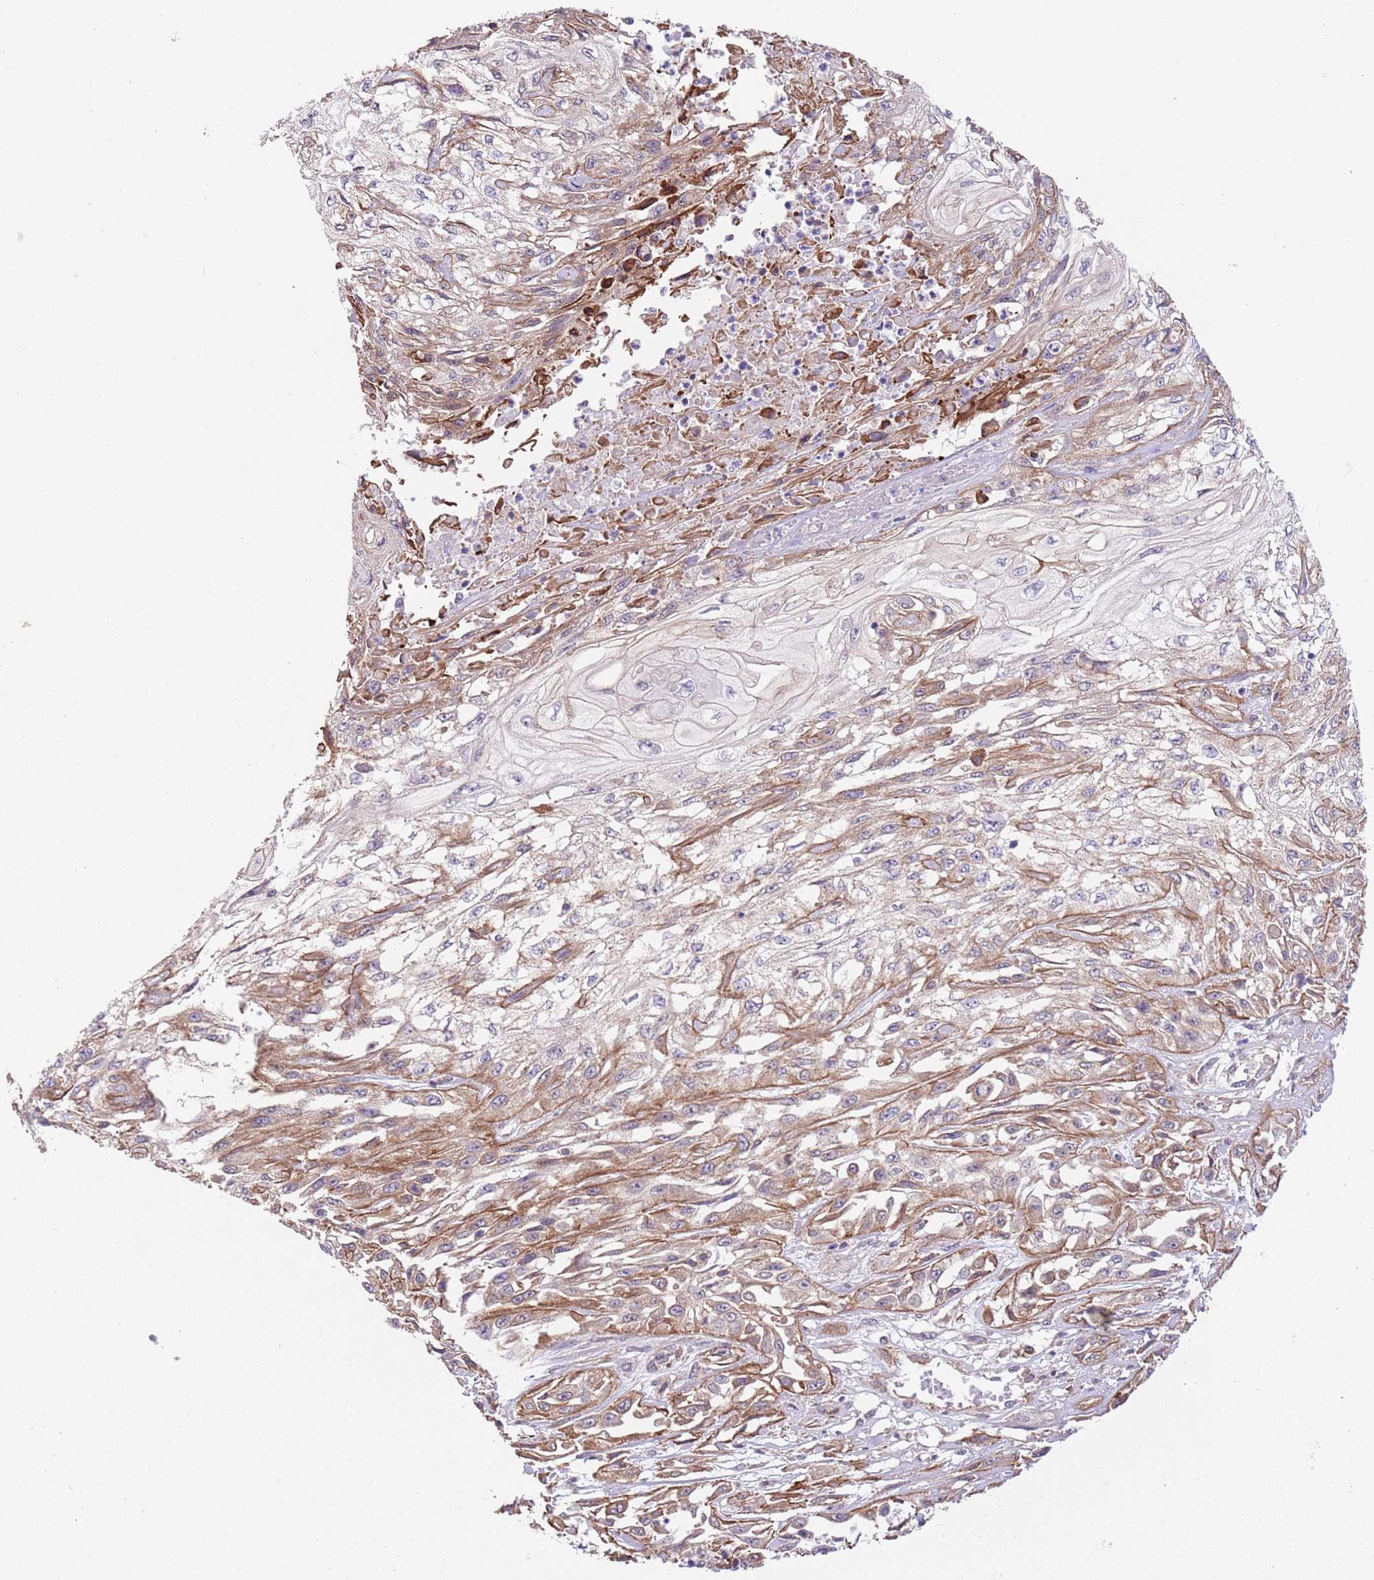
{"staining": {"intensity": "moderate", "quantity": "25%-75%", "location": "cytoplasmic/membranous"}, "tissue": "skin cancer", "cell_type": "Tumor cells", "image_type": "cancer", "snomed": [{"axis": "morphology", "description": "Squamous cell carcinoma, NOS"}, {"axis": "morphology", "description": "Squamous cell carcinoma, metastatic, NOS"}, {"axis": "topography", "description": "Skin"}, {"axis": "topography", "description": "Lymph node"}], "caption": "Approximately 25%-75% of tumor cells in human skin cancer (squamous cell carcinoma) reveal moderate cytoplasmic/membranous protein expression as visualized by brown immunohistochemical staining.", "gene": "CREBZF", "patient": {"sex": "male", "age": 75}}